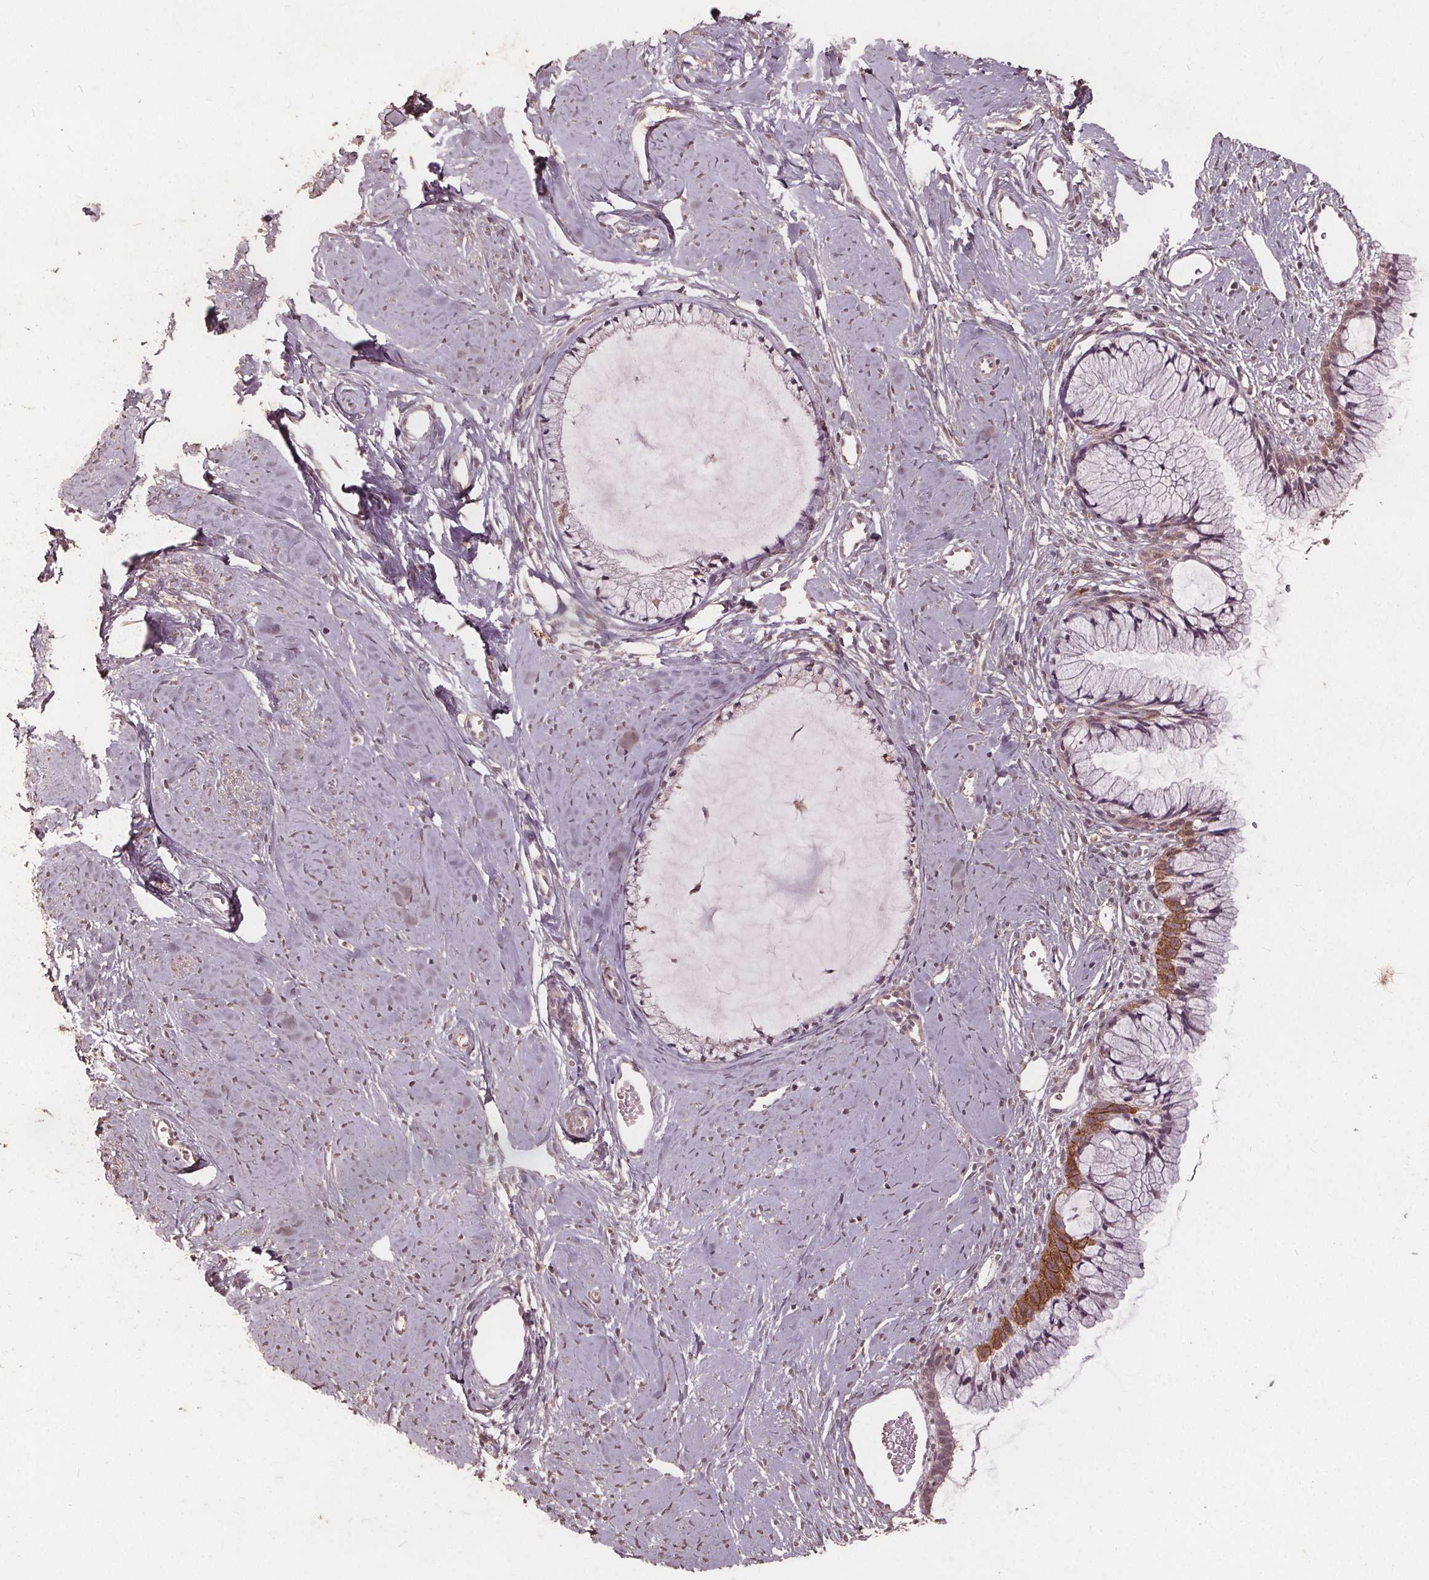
{"staining": {"intensity": "moderate", "quantity": "<25%", "location": "cytoplasmic/membranous"}, "tissue": "cervix", "cell_type": "Glandular cells", "image_type": "normal", "snomed": [{"axis": "morphology", "description": "Normal tissue, NOS"}, {"axis": "topography", "description": "Cervix"}], "caption": "This micrograph reveals immunohistochemistry (IHC) staining of benign human cervix, with low moderate cytoplasmic/membranous positivity in approximately <25% of glandular cells.", "gene": "DSG3", "patient": {"sex": "female", "age": 40}}